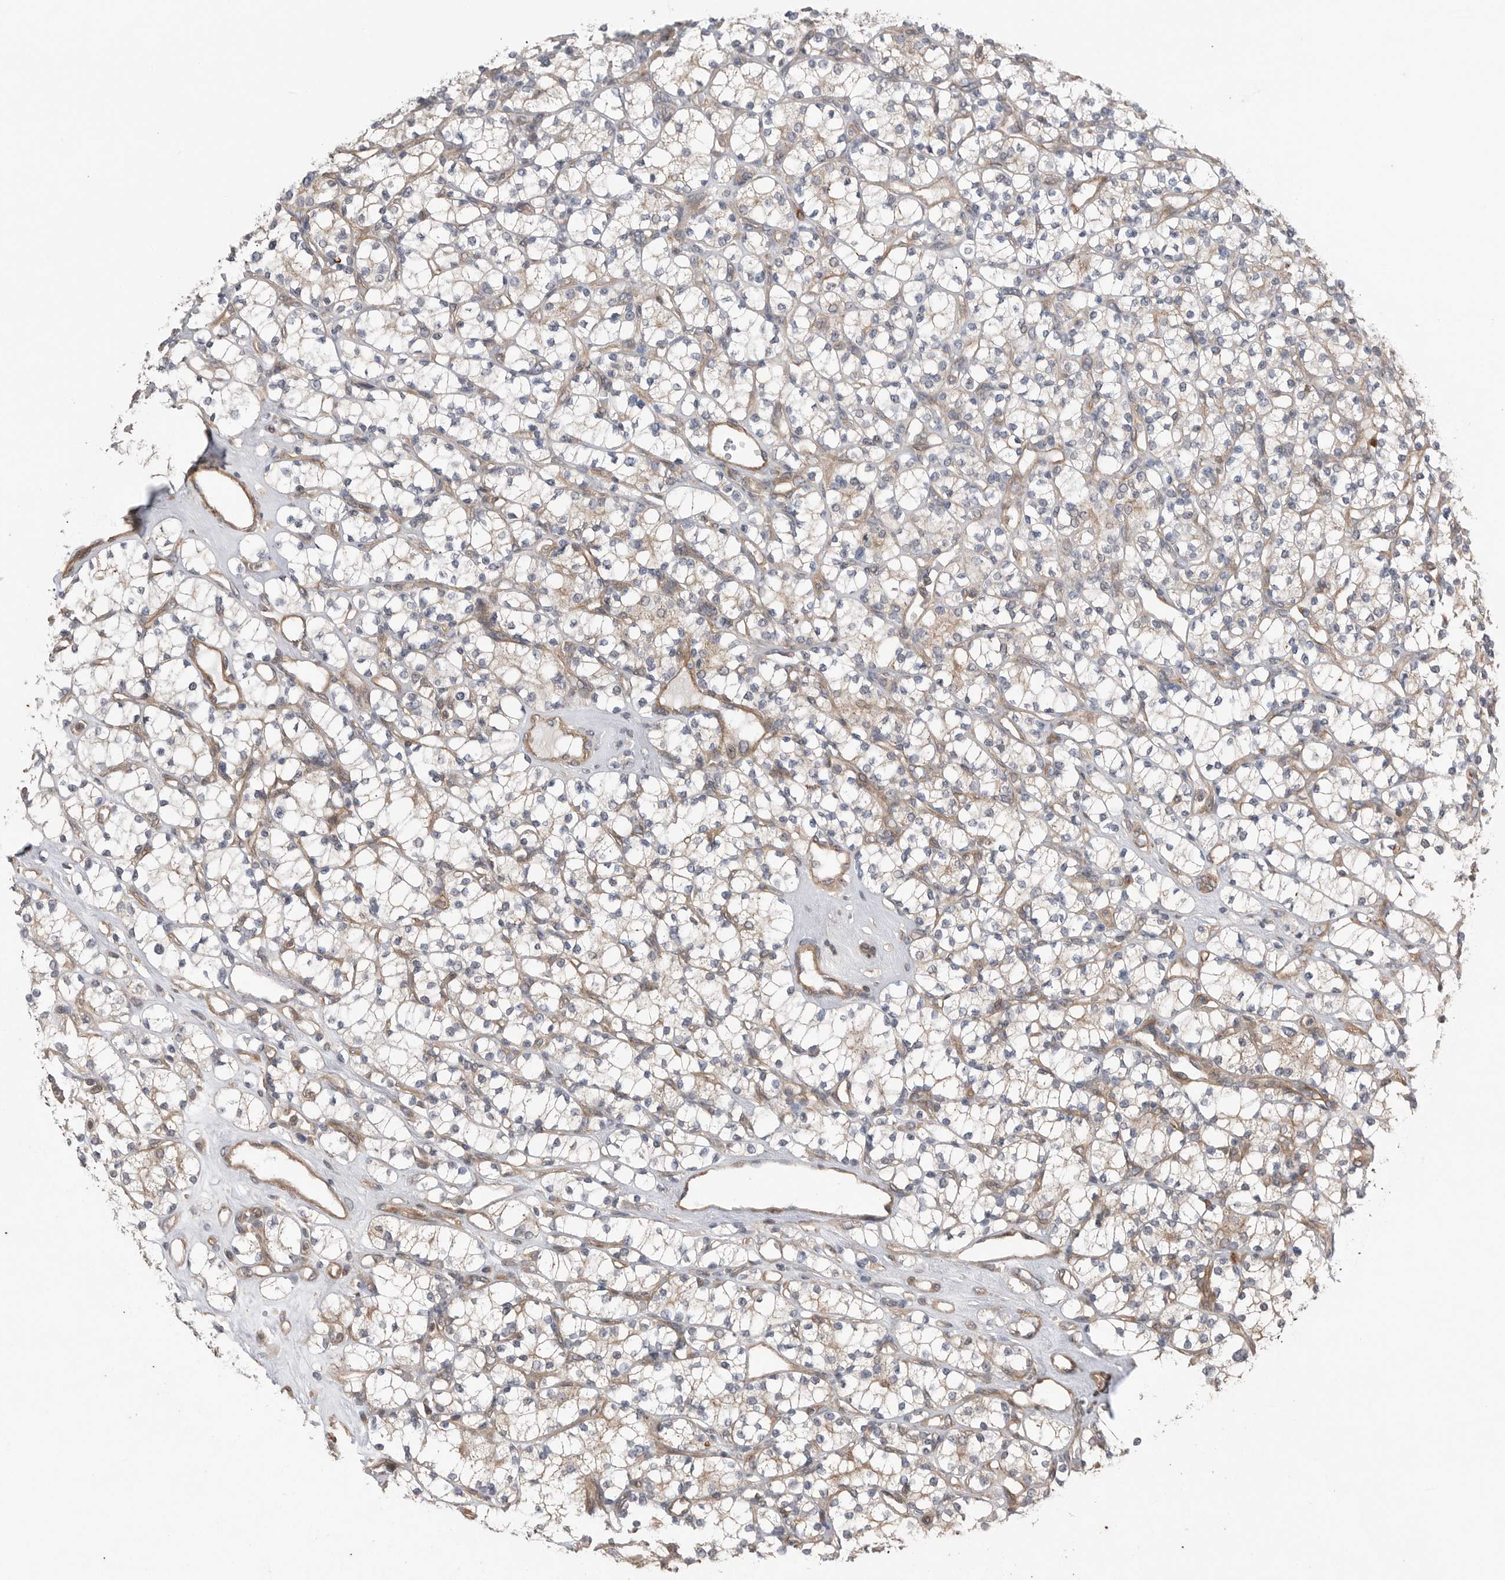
{"staining": {"intensity": "weak", "quantity": "<25%", "location": "cytoplasmic/membranous"}, "tissue": "renal cancer", "cell_type": "Tumor cells", "image_type": "cancer", "snomed": [{"axis": "morphology", "description": "Adenocarcinoma, NOS"}, {"axis": "topography", "description": "Kidney"}], "caption": "This is an immunohistochemistry micrograph of human renal cancer (adenocarcinoma). There is no expression in tumor cells.", "gene": "PEAK1", "patient": {"sex": "male", "age": 77}}